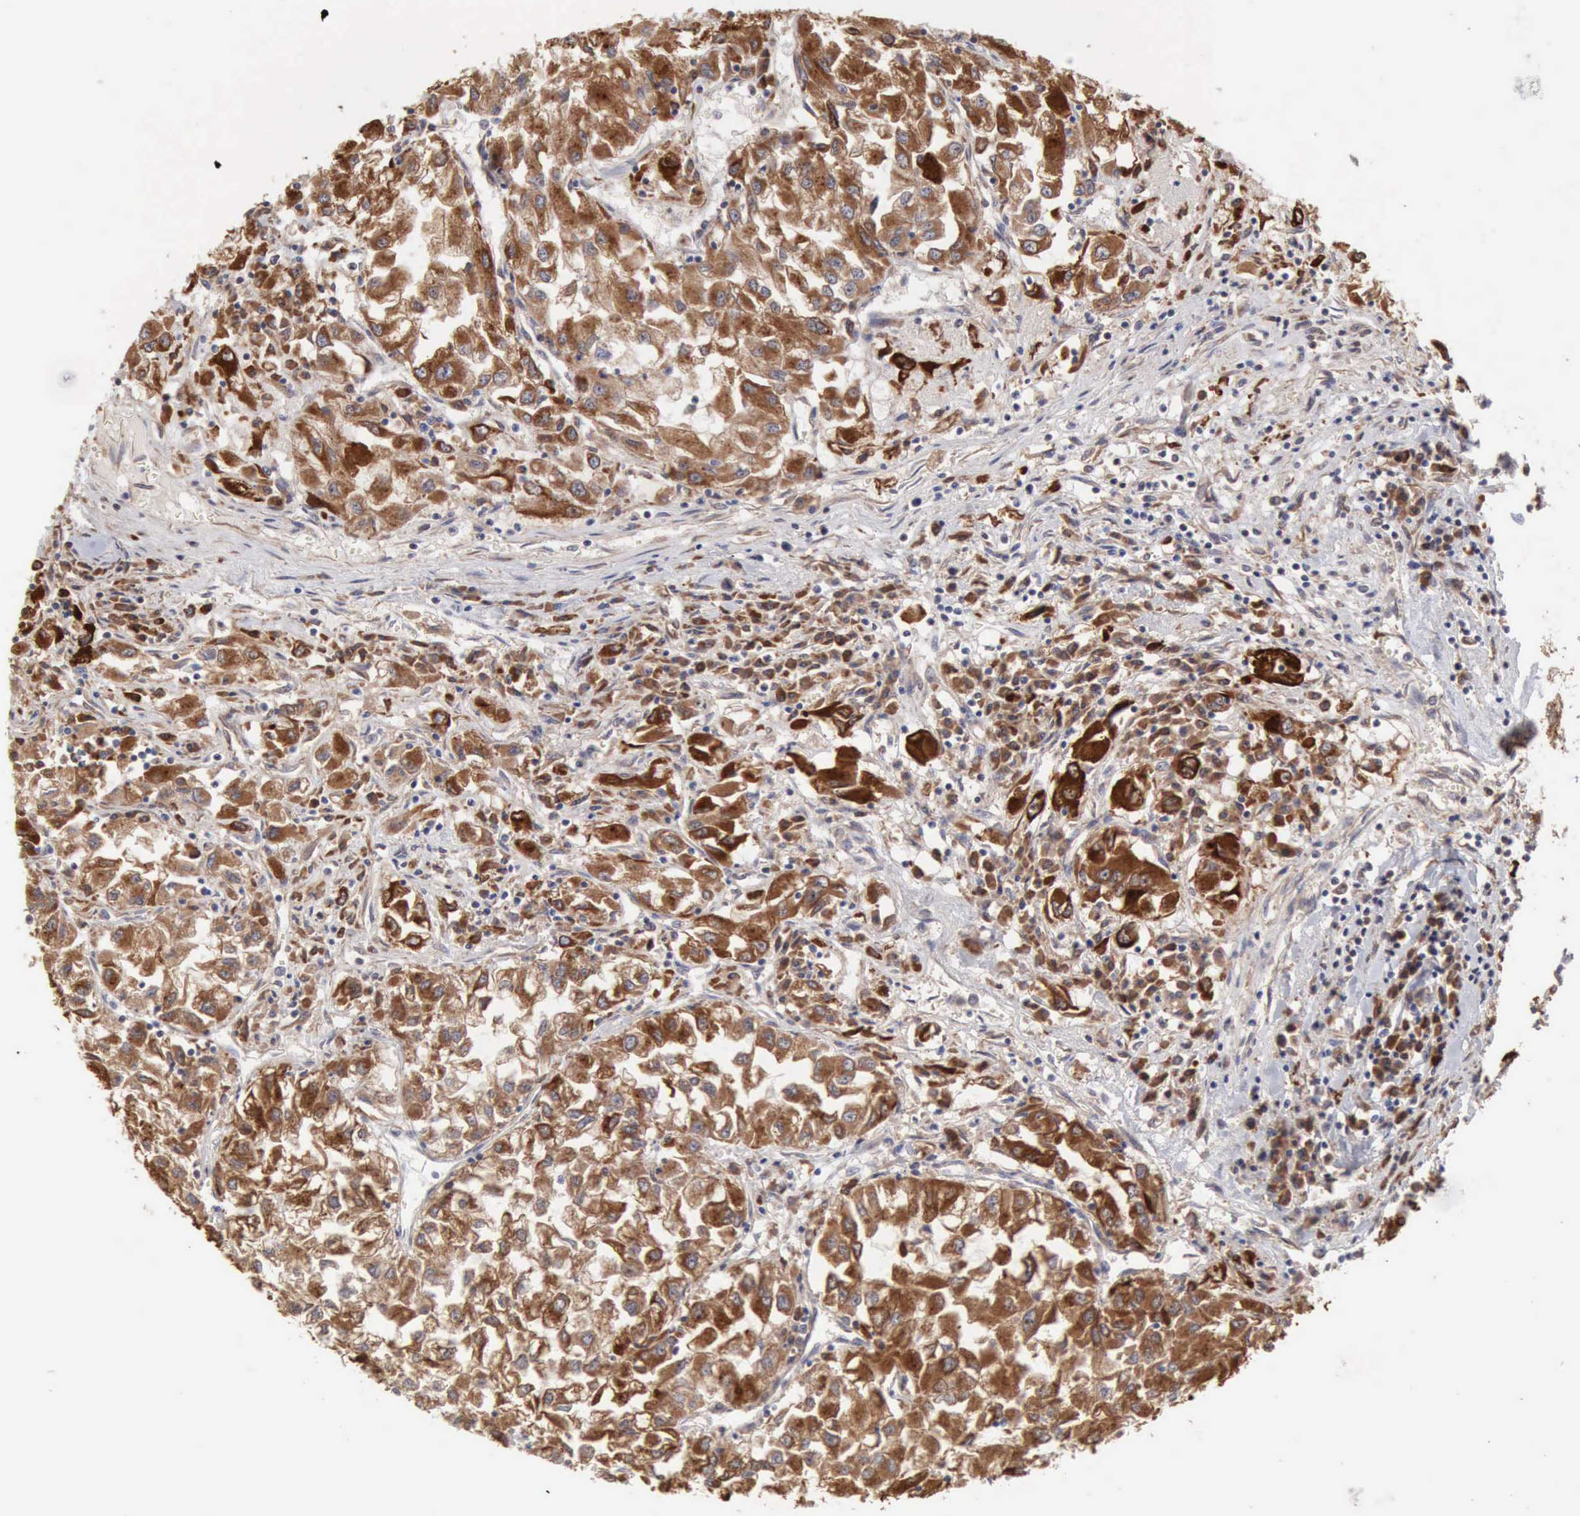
{"staining": {"intensity": "strong", "quantity": ">75%", "location": "cytoplasmic/membranous"}, "tissue": "renal cancer", "cell_type": "Tumor cells", "image_type": "cancer", "snomed": [{"axis": "morphology", "description": "Adenocarcinoma, NOS"}, {"axis": "topography", "description": "Kidney"}], "caption": "Renal cancer (adenocarcinoma) stained for a protein (brown) demonstrates strong cytoplasmic/membranous positive positivity in approximately >75% of tumor cells.", "gene": "APOL2", "patient": {"sex": "male", "age": 59}}